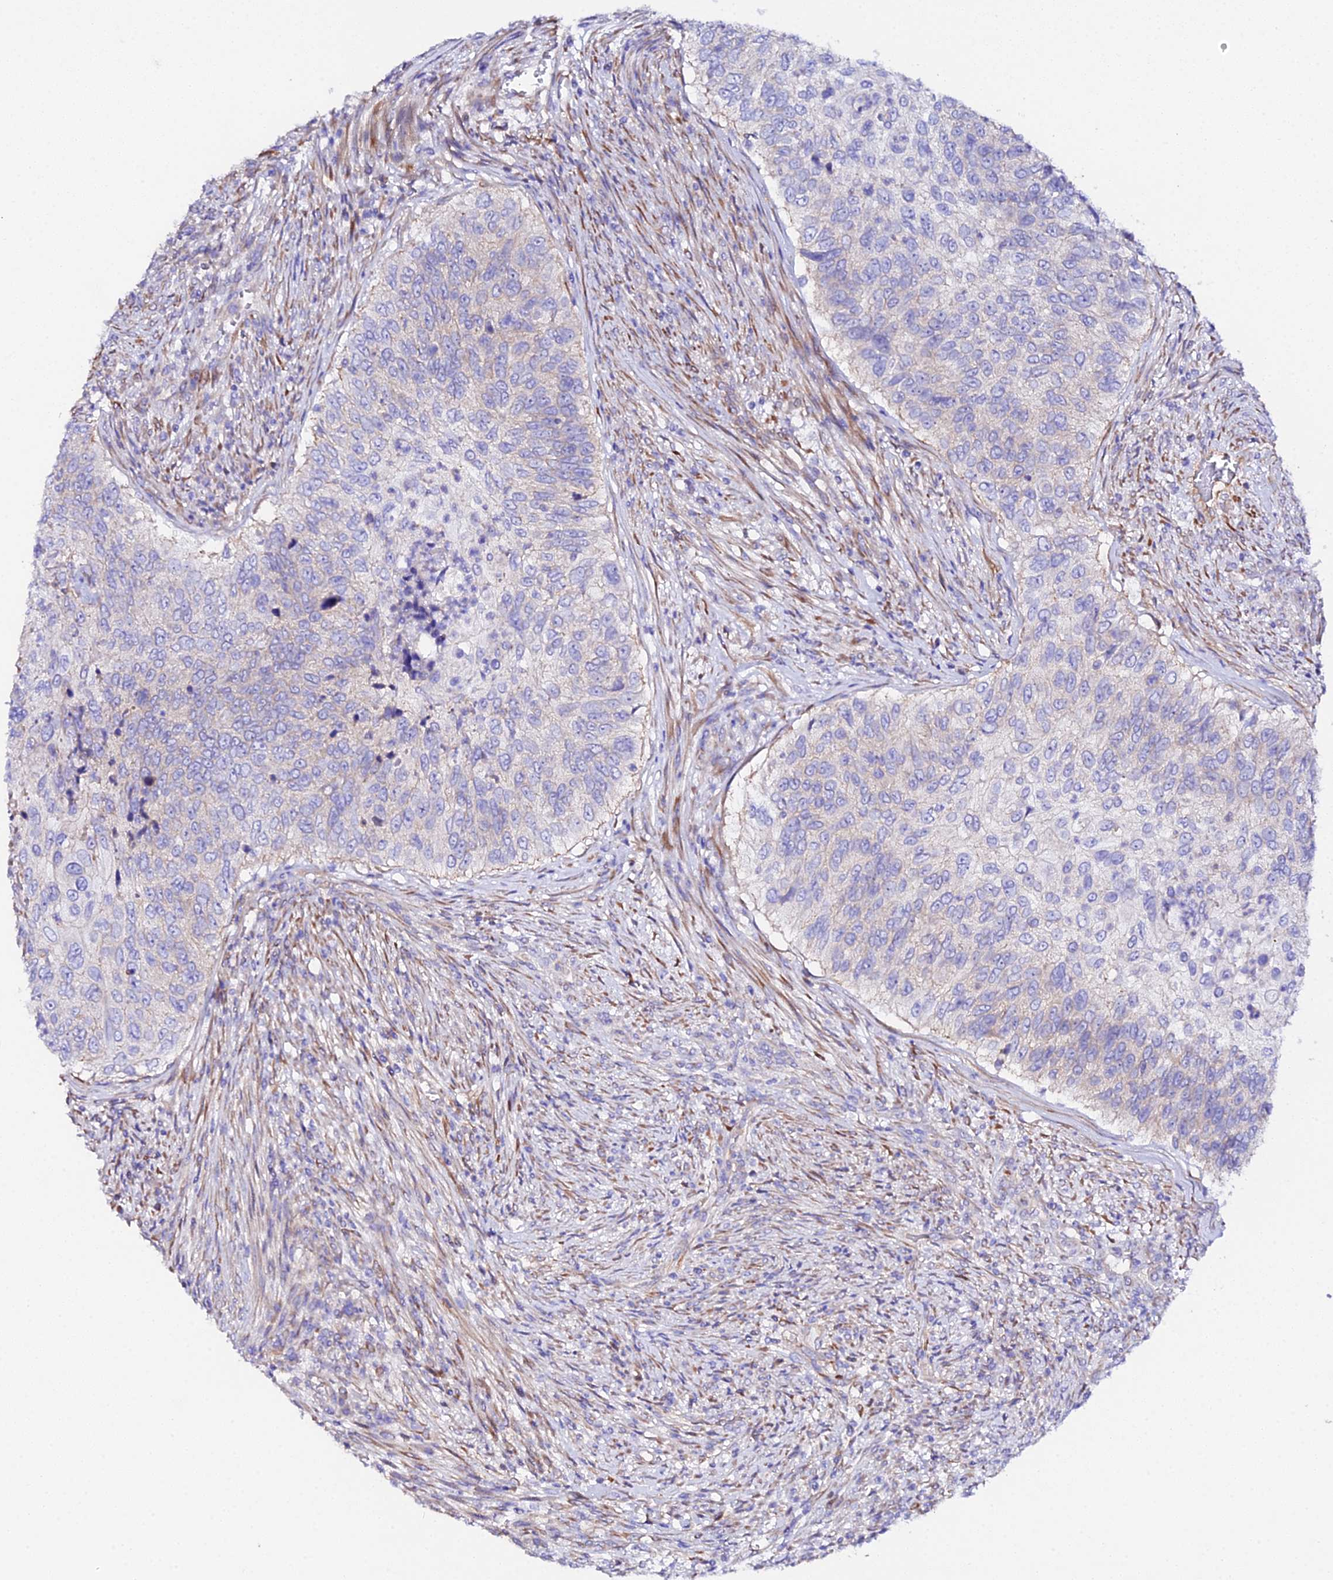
{"staining": {"intensity": "negative", "quantity": "none", "location": "none"}, "tissue": "urothelial cancer", "cell_type": "Tumor cells", "image_type": "cancer", "snomed": [{"axis": "morphology", "description": "Urothelial carcinoma, High grade"}, {"axis": "topography", "description": "Urinary bladder"}], "caption": "High-grade urothelial carcinoma was stained to show a protein in brown. There is no significant expression in tumor cells.", "gene": "CFAP45", "patient": {"sex": "female", "age": 60}}